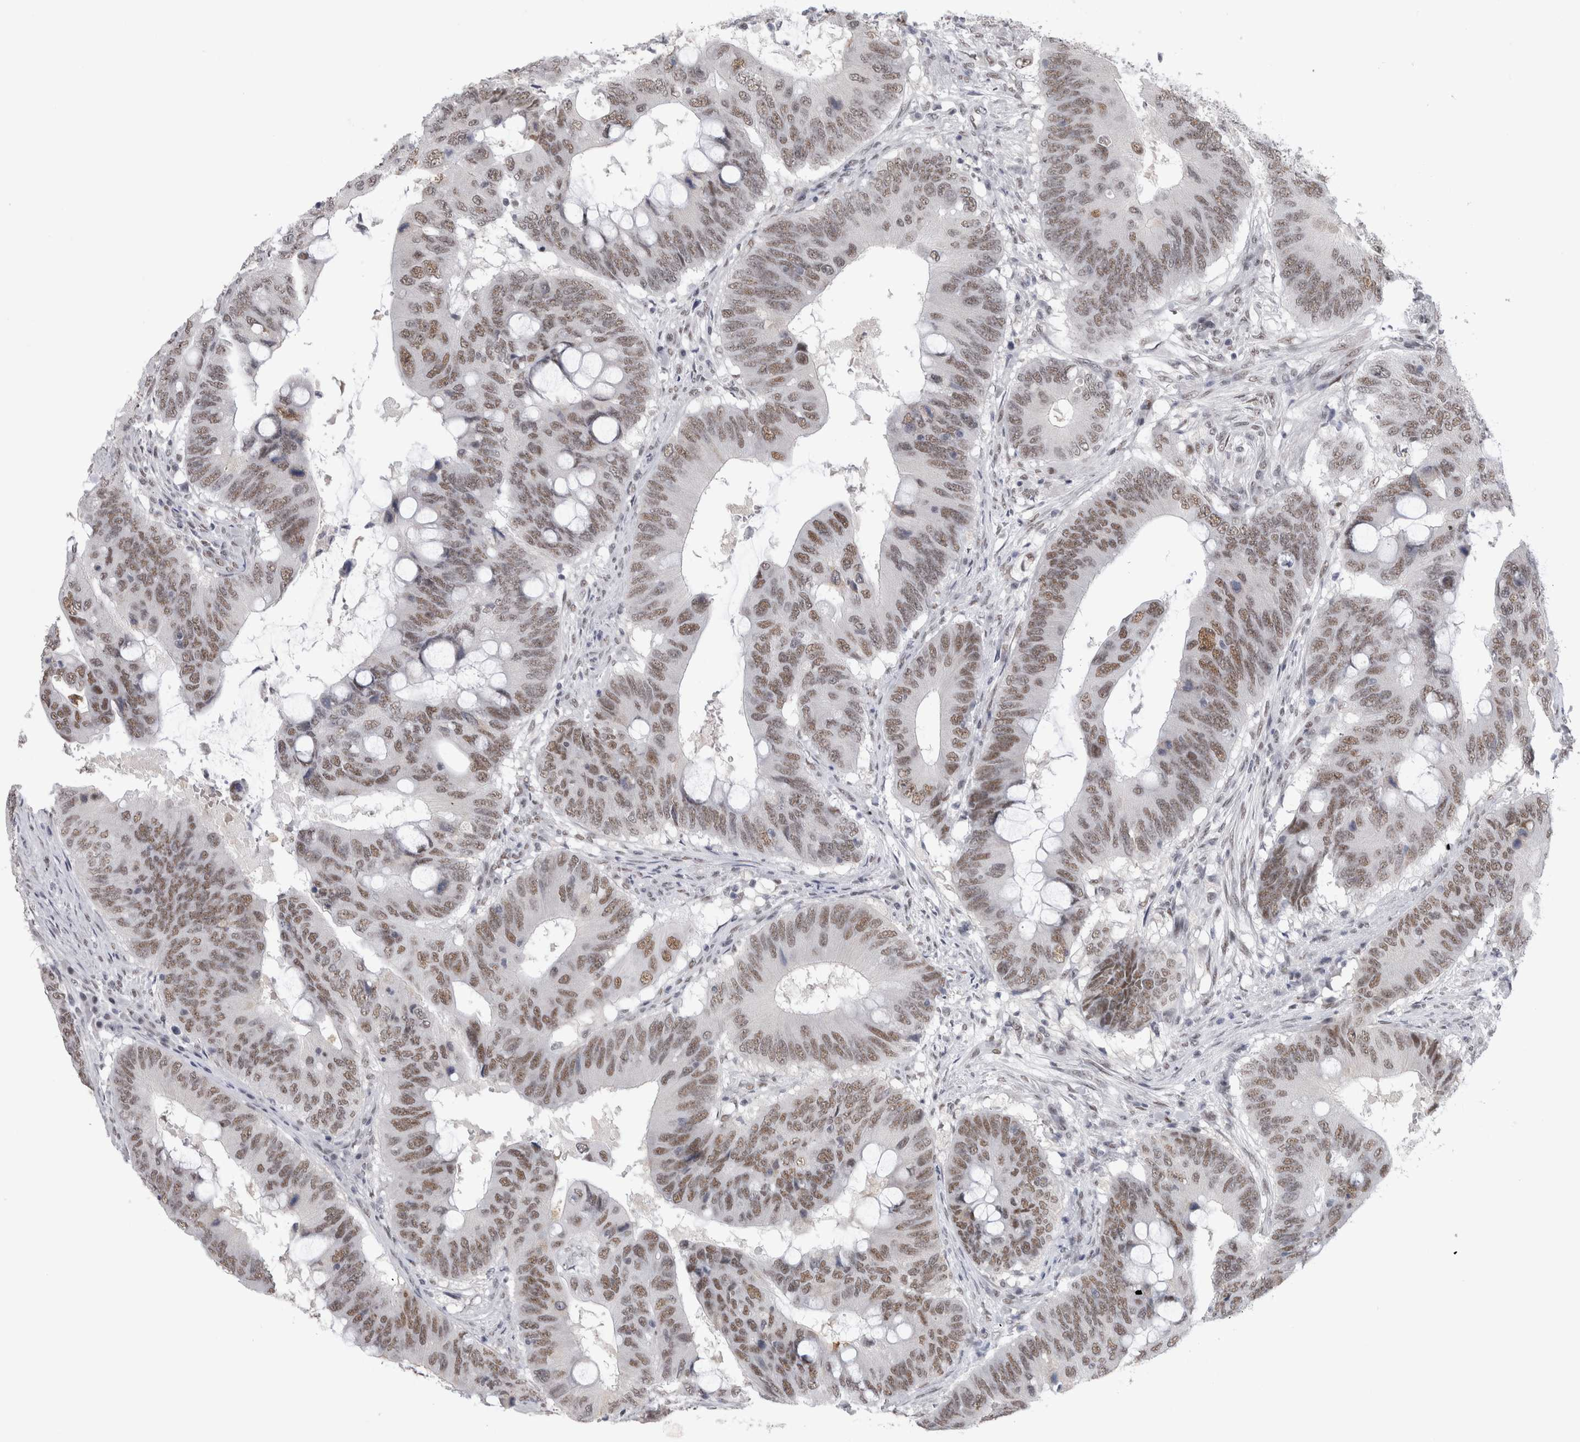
{"staining": {"intensity": "moderate", "quantity": ">75%", "location": "nuclear"}, "tissue": "colorectal cancer", "cell_type": "Tumor cells", "image_type": "cancer", "snomed": [{"axis": "morphology", "description": "Adenocarcinoma, NOS"}, {"axis": "topography", "description": "Colon"}], "caption": "Tumor cells reveal moderate nuclear positivity in approximately >75% of cells in adenocarcinoma (colorectal).", "gene": "API5", "patient": {"sex": "male", "age": 71}}